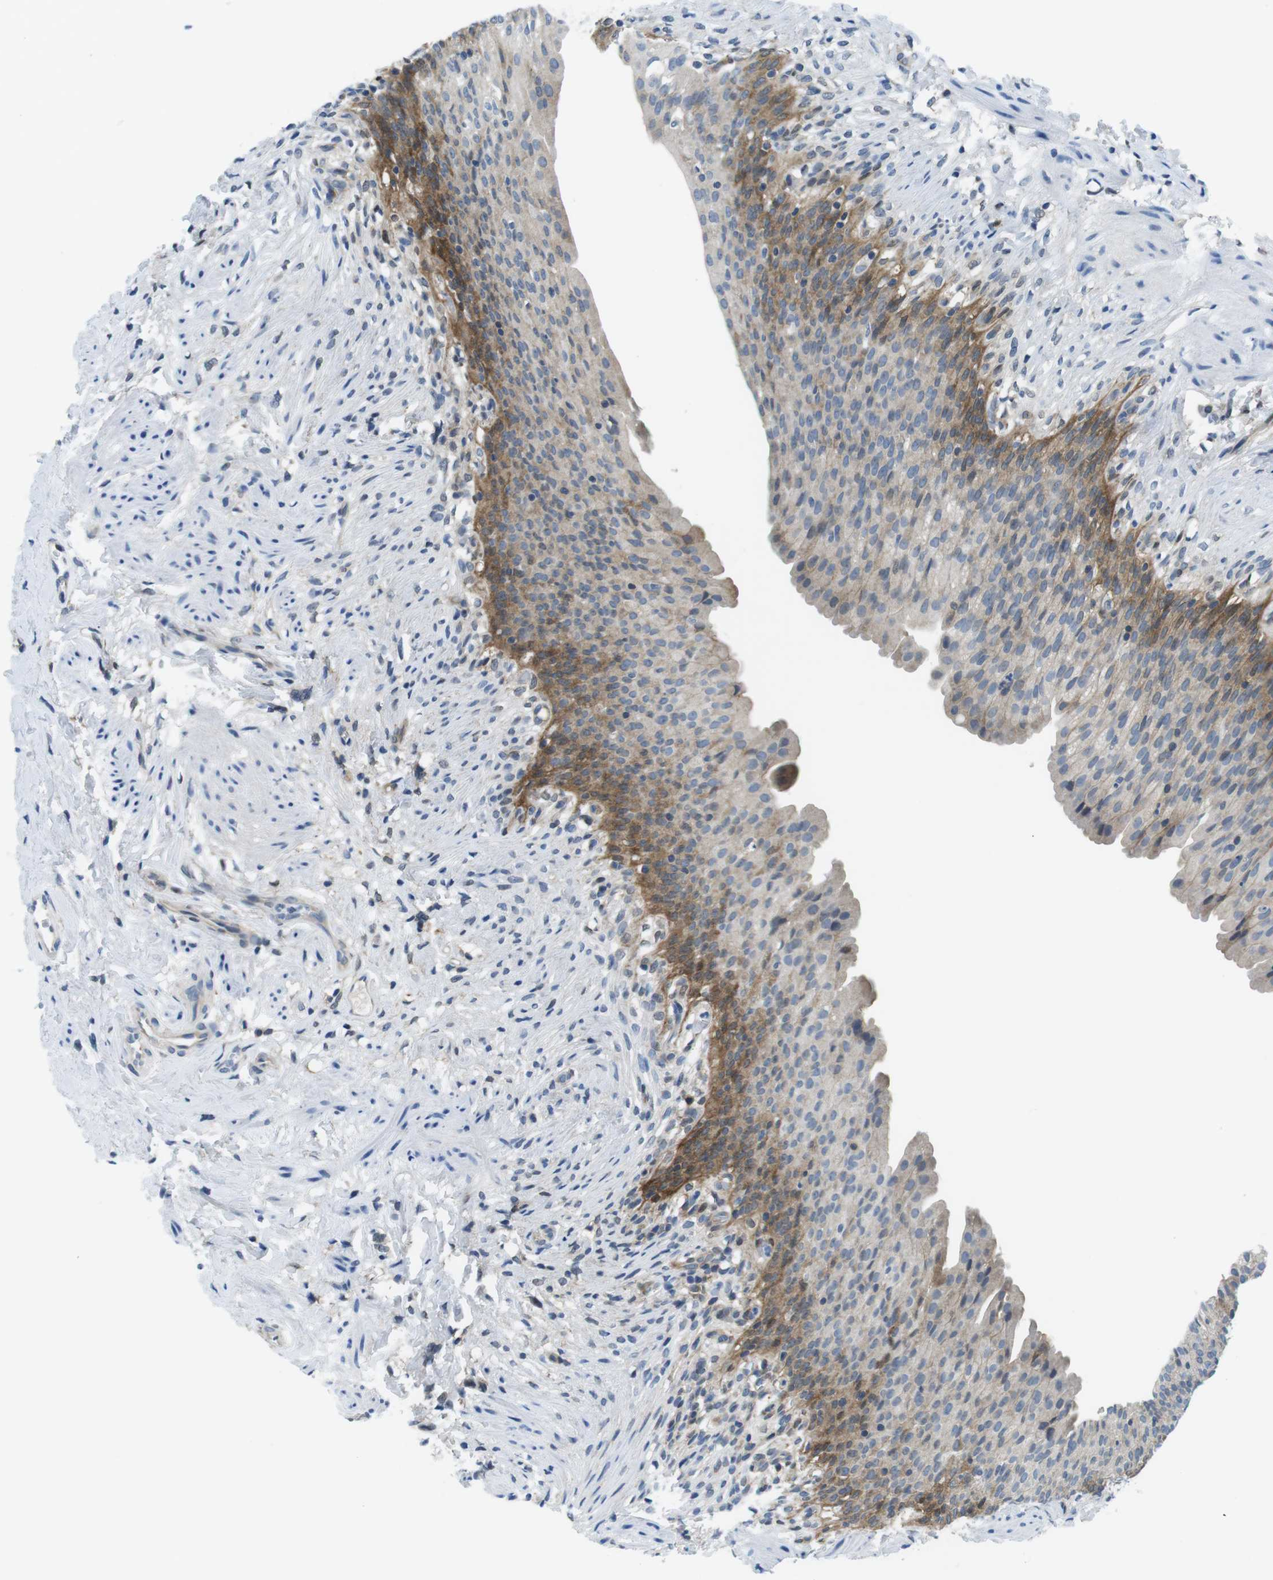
{"staining": {"intensity": "moderate", "quantity": "<25%", "location": "cytoplasmic/membranous"}, "tissue": "urinary bladder", "cell_type": "Urothelial cells", "image_type": "normal", "snomed": [{"axis": "morphology", "description": "Normal tissue, NOS"}, {"axis": "topography", "description": "Urinary bladder"}], "caption": "Immunohistochemical staining of normal urinary bladder displays moderate cytoplasmic/membranous protein expression in about <25% of urothelial cells.", "gene": "PHLDA1", "patient": {"sex": "female", "age": 79}}